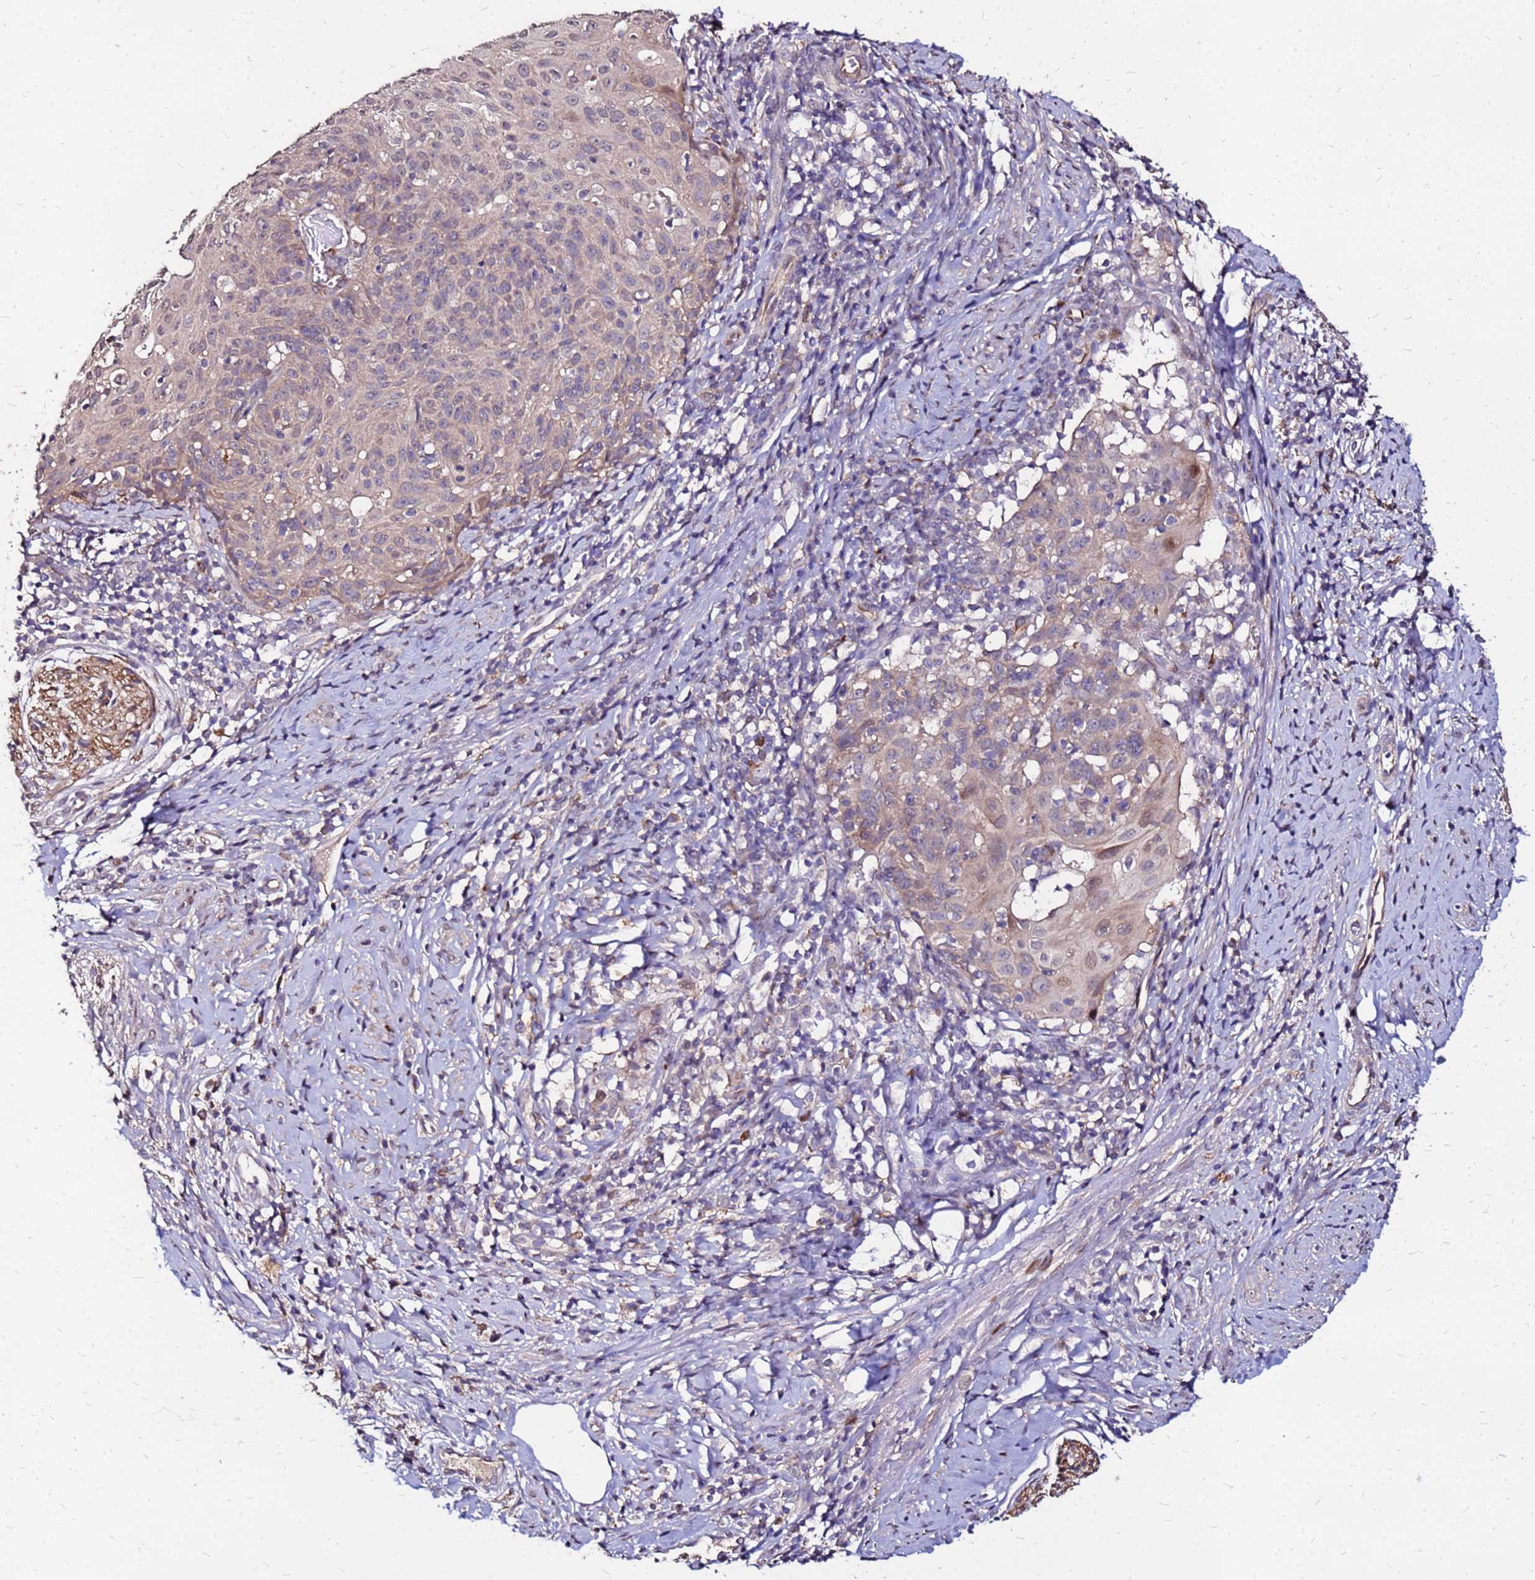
{"staining": {"intensity": "weak", "quantity": "<25%", "location": "cytoplasmic/membranous"}, "tissue": "cervical cancer", "cell_type": "Tumor cells", "image_type": "cancer", "snomed": [{"axis": "morphology", "description": "Squamous cell carcinoma, NOS"}, {"axis": "topography", "description": "Cervix"}], "caption": "This micrograph is of cervical cancer (squamous cell carcinoma) stained with immunohistochemistry to label a protein in brown with the nuclei are counter-stained blue. There is no staining in tumor cells.", "gene": "ARHGEF5", "patient": {"sex": "female", "age": 70}}